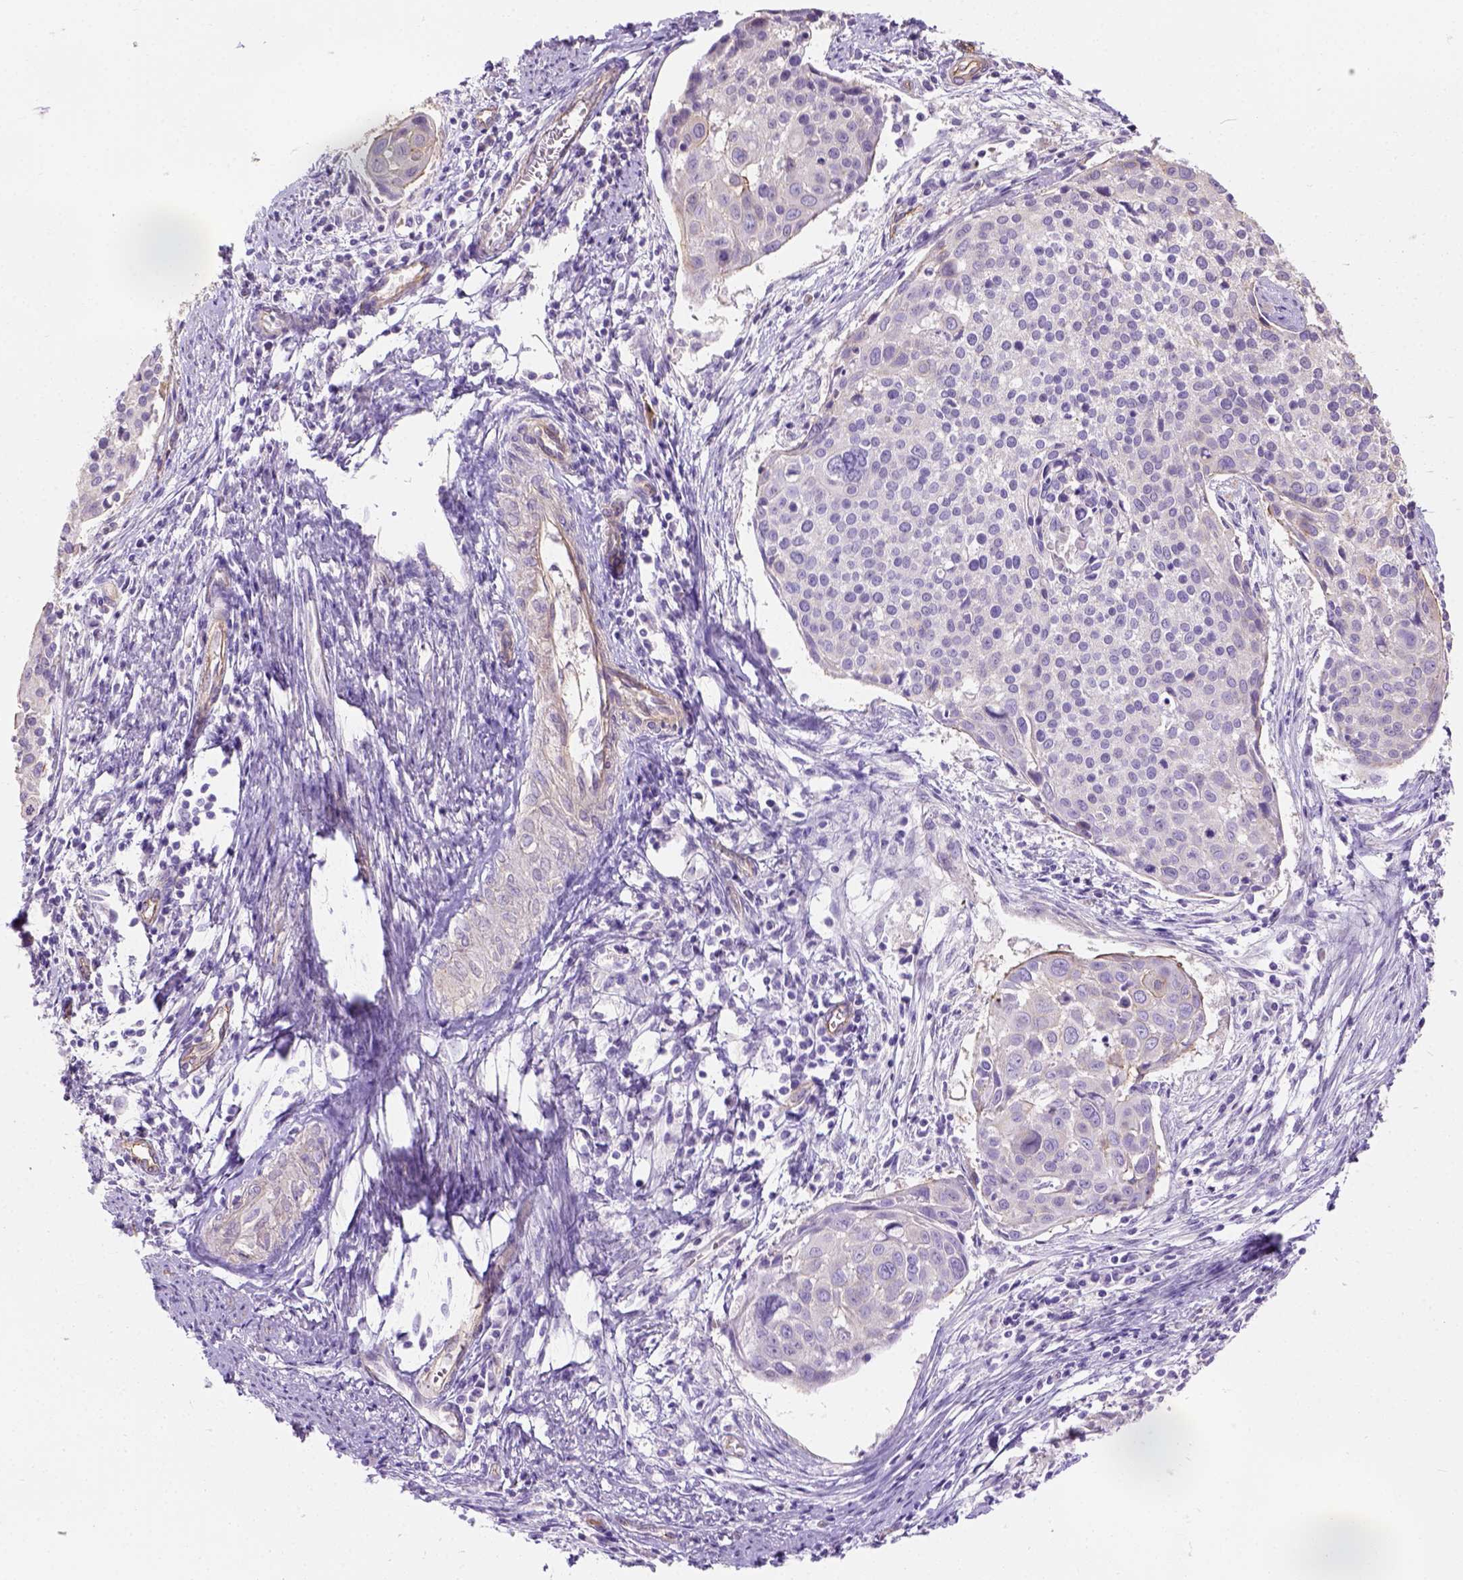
{"staining": {"intensity": "negative", "quantity": "none", "location": "none"}, "tissue": "cervical cancer", "cell_type": "Tumor cells", "image_type": "cancer", "snomed": [{"axis": "morphology", "description": "Squamous cell carcinoma, NOS"}, {"axis": "topography", "description": "Cervix"}], "caption": "Immunohistochemistry (IHC) photomicrograph of human cervical cancer (squamous cell carcinoma) stained for a protein (brown), which demonstrates no staining in tumor cells. (Immunohistochemistry, brightfield microscopy, high magnification).", "gene": "PHF7", "patient": {"sex": "female", "age": 39}}